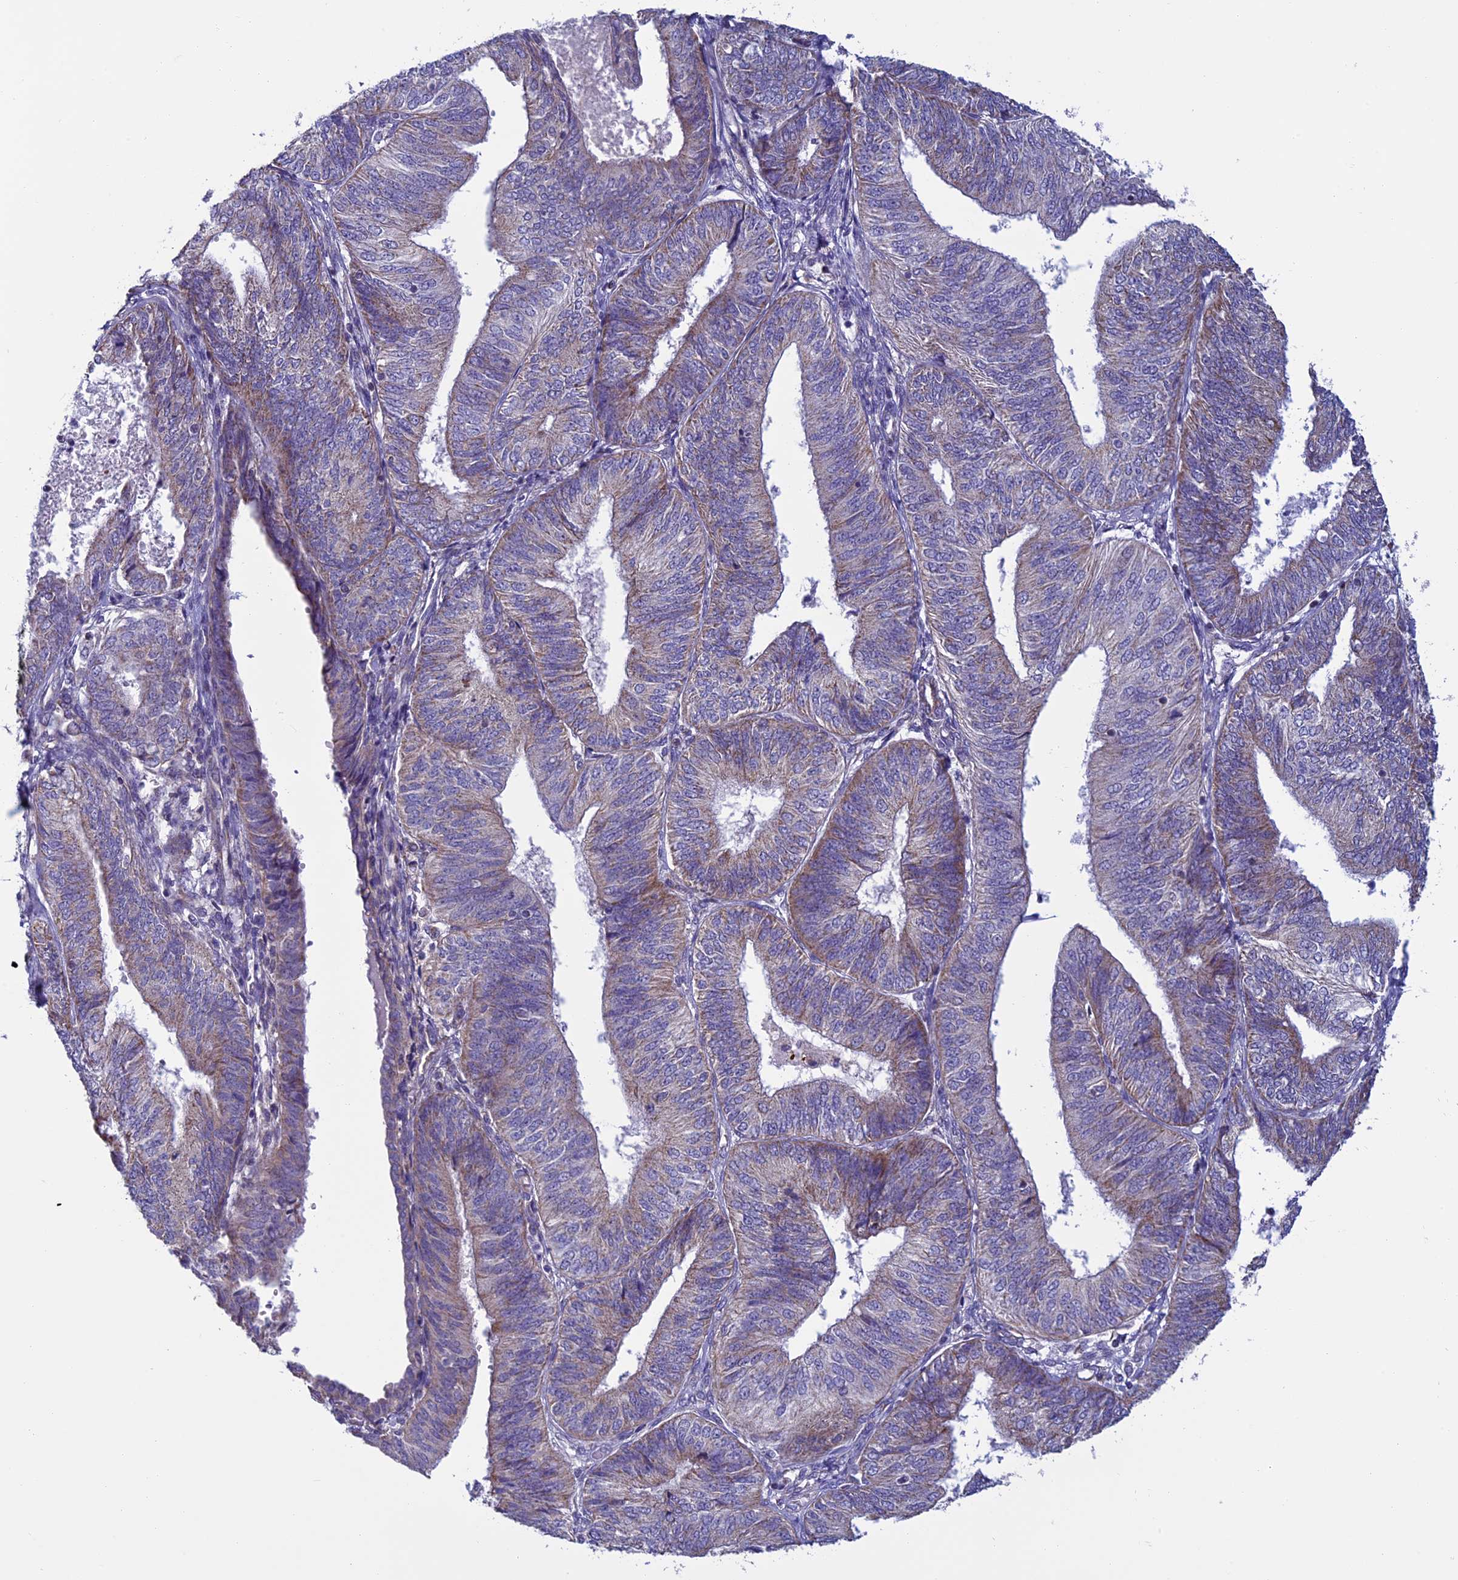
{"staining": {"intensity": "weak", "quantity": "25%-75%", "location": "cytoplasmic/membranous"}, "tissue": "endometrial cancer", "cell_type": "Tumor cells", "image_type": "cancer", "snomed": [{"axis": "morphology", "description": "Adenocarcinoma, NOS"}, {"axis": "topography", "description": "Endometrium"}], "caption": "The immunohistochemical stain labels weak cytoplasmic/membranous positivity in tumor cells of adenocarcinoma (endometrial) tissue.", "gene": "MFSD12", "patient": {"sex": "female", "age": 58}}